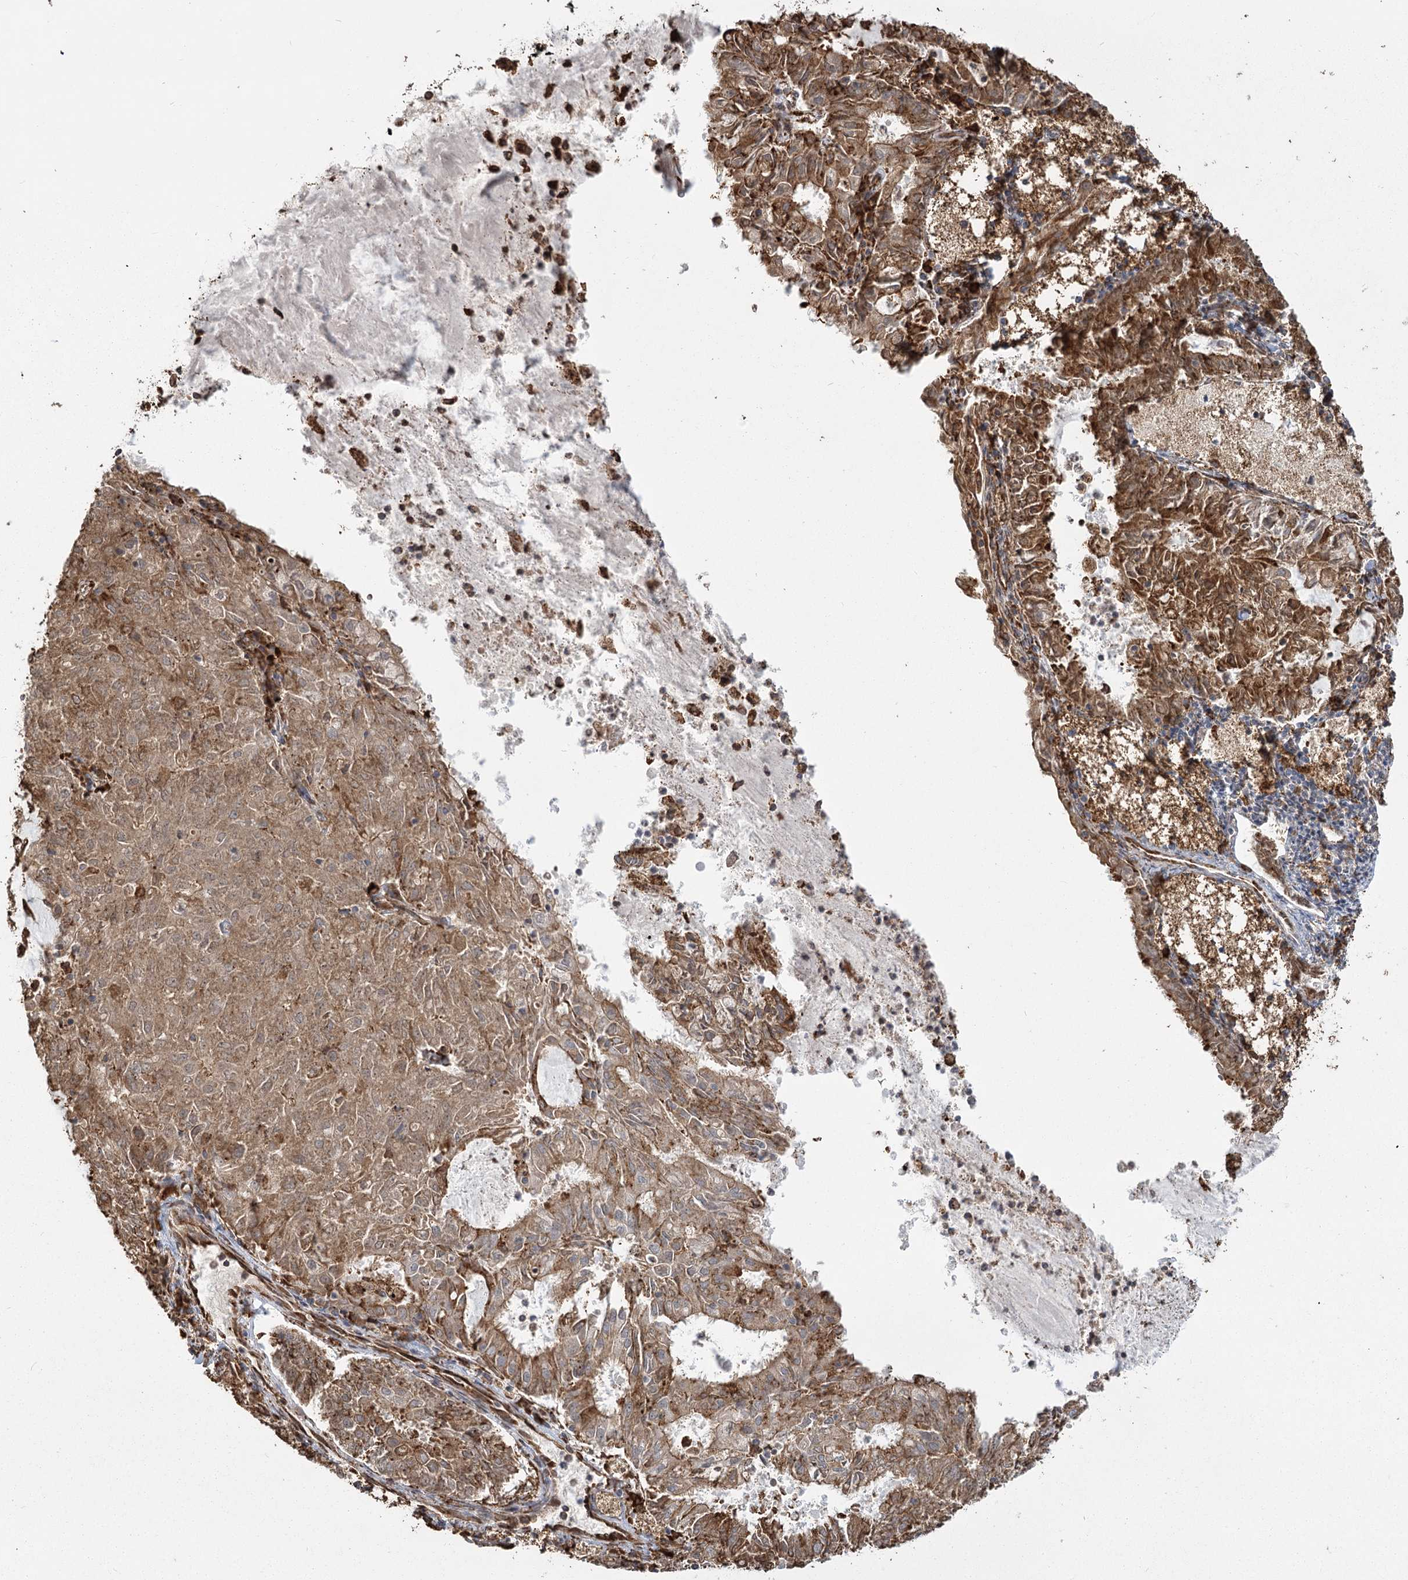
{"staining": {"intensity": "moderate", "quantity": ">75%", "location": "cytoplasmic/membranous"}, "tissue": "endometrial cancer", "cell_type": "Tumor cells", "image_type": "cancer", "snomed": [{"axis": "morphology", "description": "Adenocarcinoma, NOS"}, {"axis": "topography", "description": "Endometrium"}], "caption": "Protein staining of endometrial adenocarcinoma tissue exhibits moderate cytoplasmic/membranous expression in approximately >75% of tumor cells. (DAB IHC with brightfield microscopy, high magnification).", "gene": "FAM13A", "patient": {"sex": "female", "age": 57}}